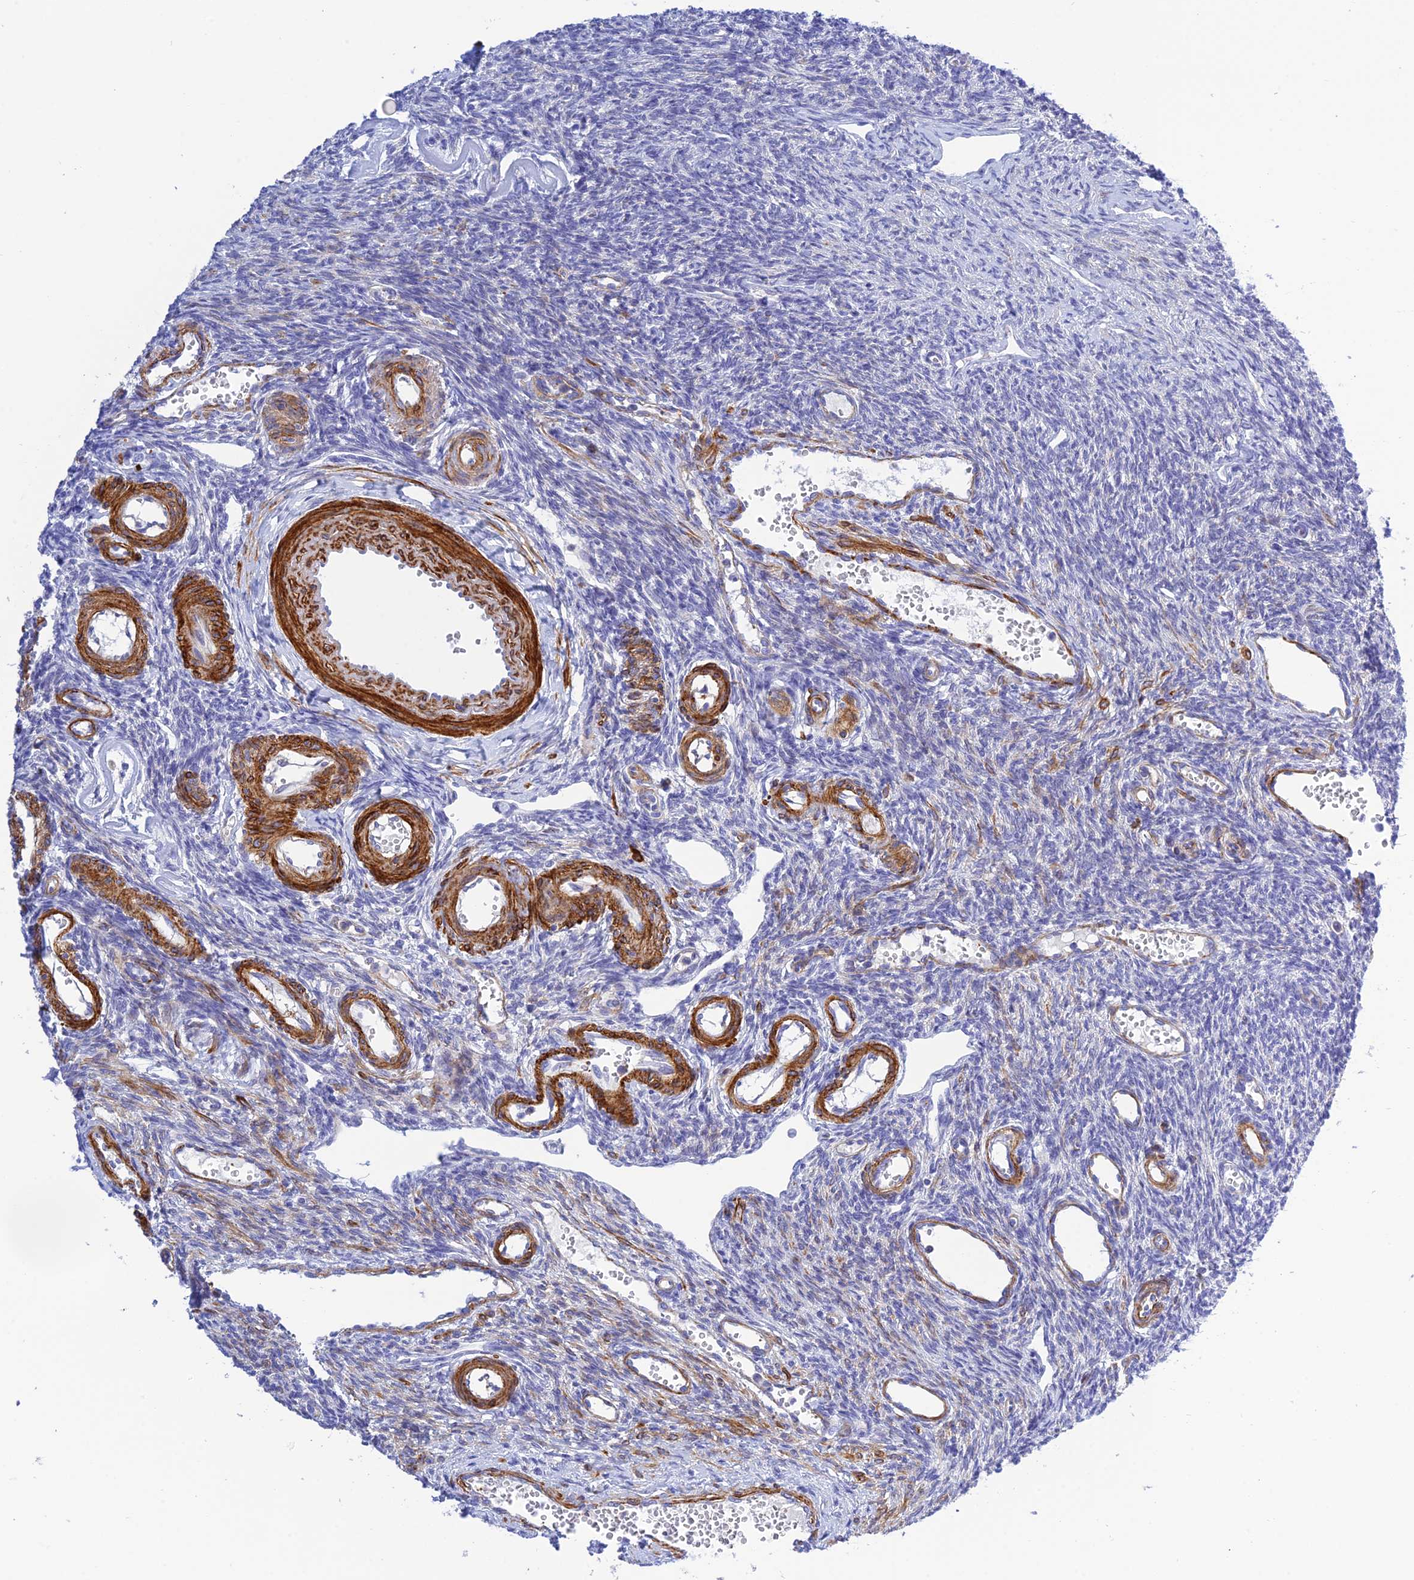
{"staining": {"intensity": "negative", "quantity": "none", "location": "none"}, "tissue": "ovary", "cell_type": "Follicle cells", "image_type": "normal", "snomed": [{"axis": "morphology", "description": "Normal tissue, NOS"}, {"axis": "morphology", "description": "Cyst, NOS"}, {"axis": "topography", "description": "Ovary"}], "caption": "High power microscopy photomicrograph of an immunohistochemistry (IHC) image of unremarkable ovary, revealing no significant expression in follicle cells.", "gene": "ZDHHC16", "patient": {"sex": "female", "age": 33}}